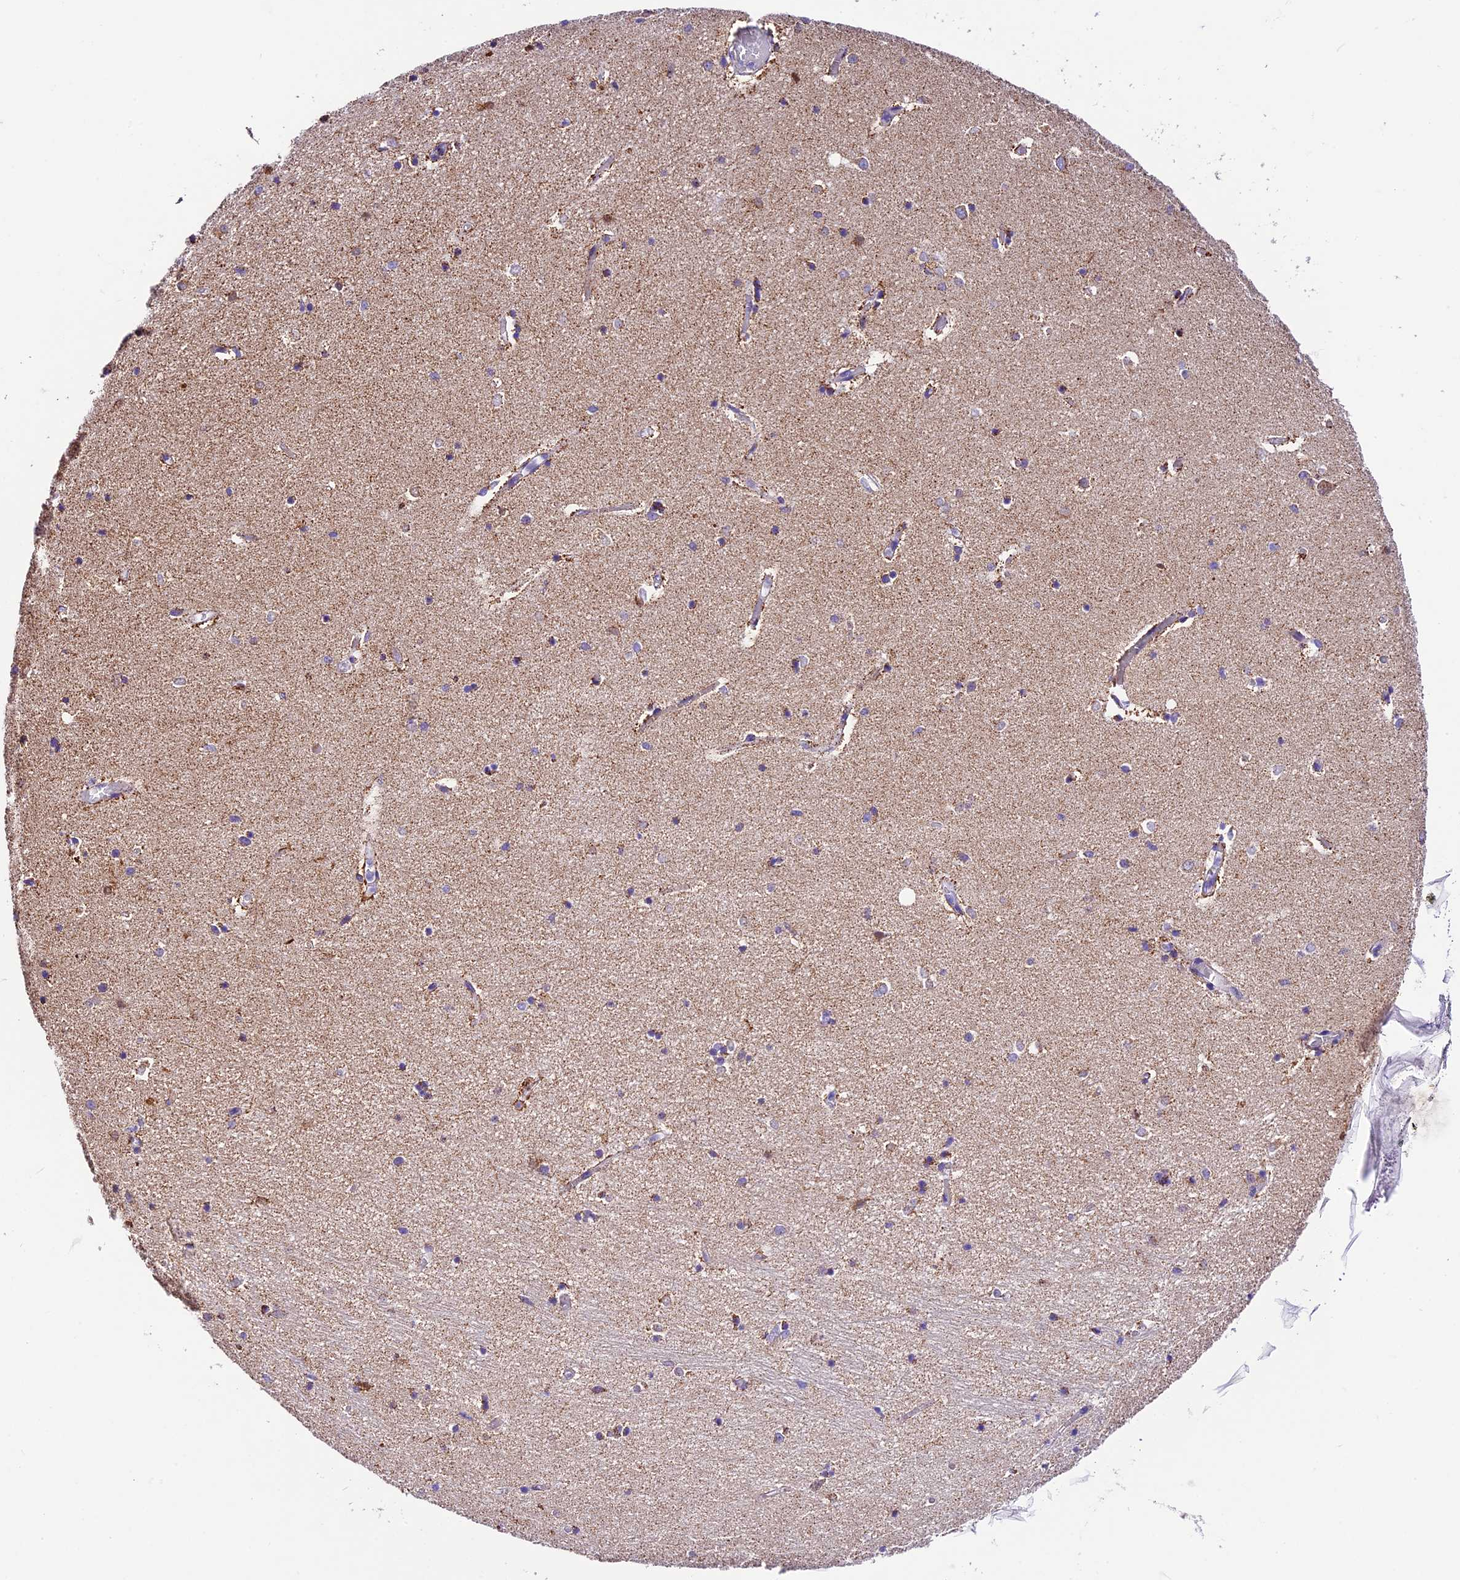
{"staining": {"intensity": "moderate", "quantity": "<25%", "location": "cytoplasmic/membranous"}, "tissue": "hippocampus", "cell_type": "Glial cells", "image_type": "normal", "snomed": [{"axis": "morphology", "description": "Normal tissue, NOS"}, {"axis": "topography", "description": "Hippocampus"}], "caption": "Hippocampus stained for a protein shows moderate cytoplasmic/membranous positivity in glial cells.", "gene": "DCAF5", "patient": {"sex": "female", "age": 64}}